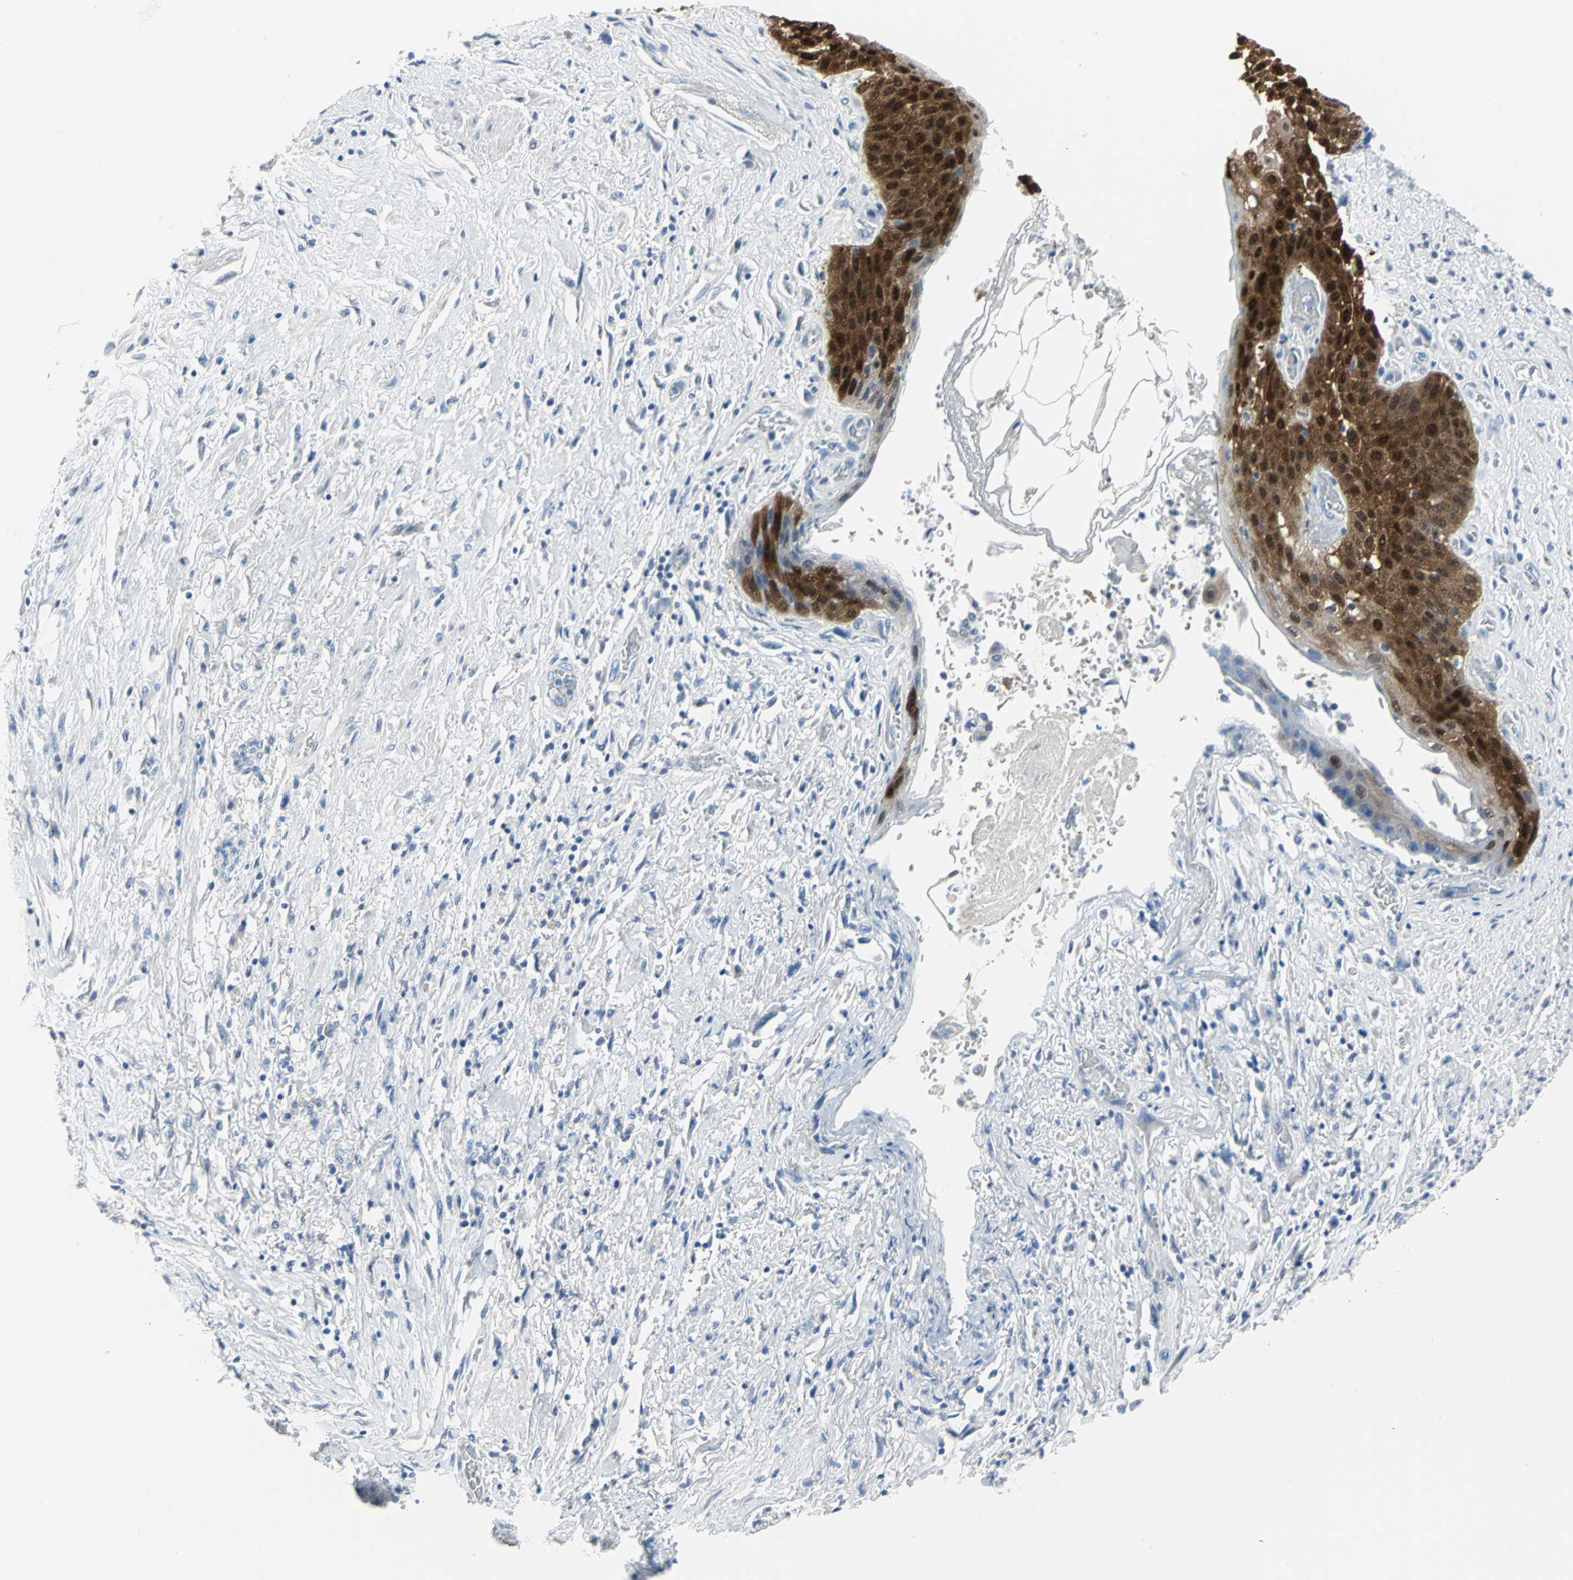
{"staining": {"intensity": "strong", "quantity": ">75%", "location": "cytoplasmic/membranous,nuclear"}, "tissue": "skin", "cell_type": "Epidermal cells", "image_type": "normal", "snomed": [{"axis": "morphology", "description": "Normal tissue, NOS"}, {"axis": "topography", "description": "Anal"}], "caption": "Brown immunohistochemical staining in normal human skin reveals strong cytoplasmic/membranous,nuclear positivity in approximately >75% of epidermal cells.", "gene": "SFN", "patient": {"sex": "female", "age": 46}}